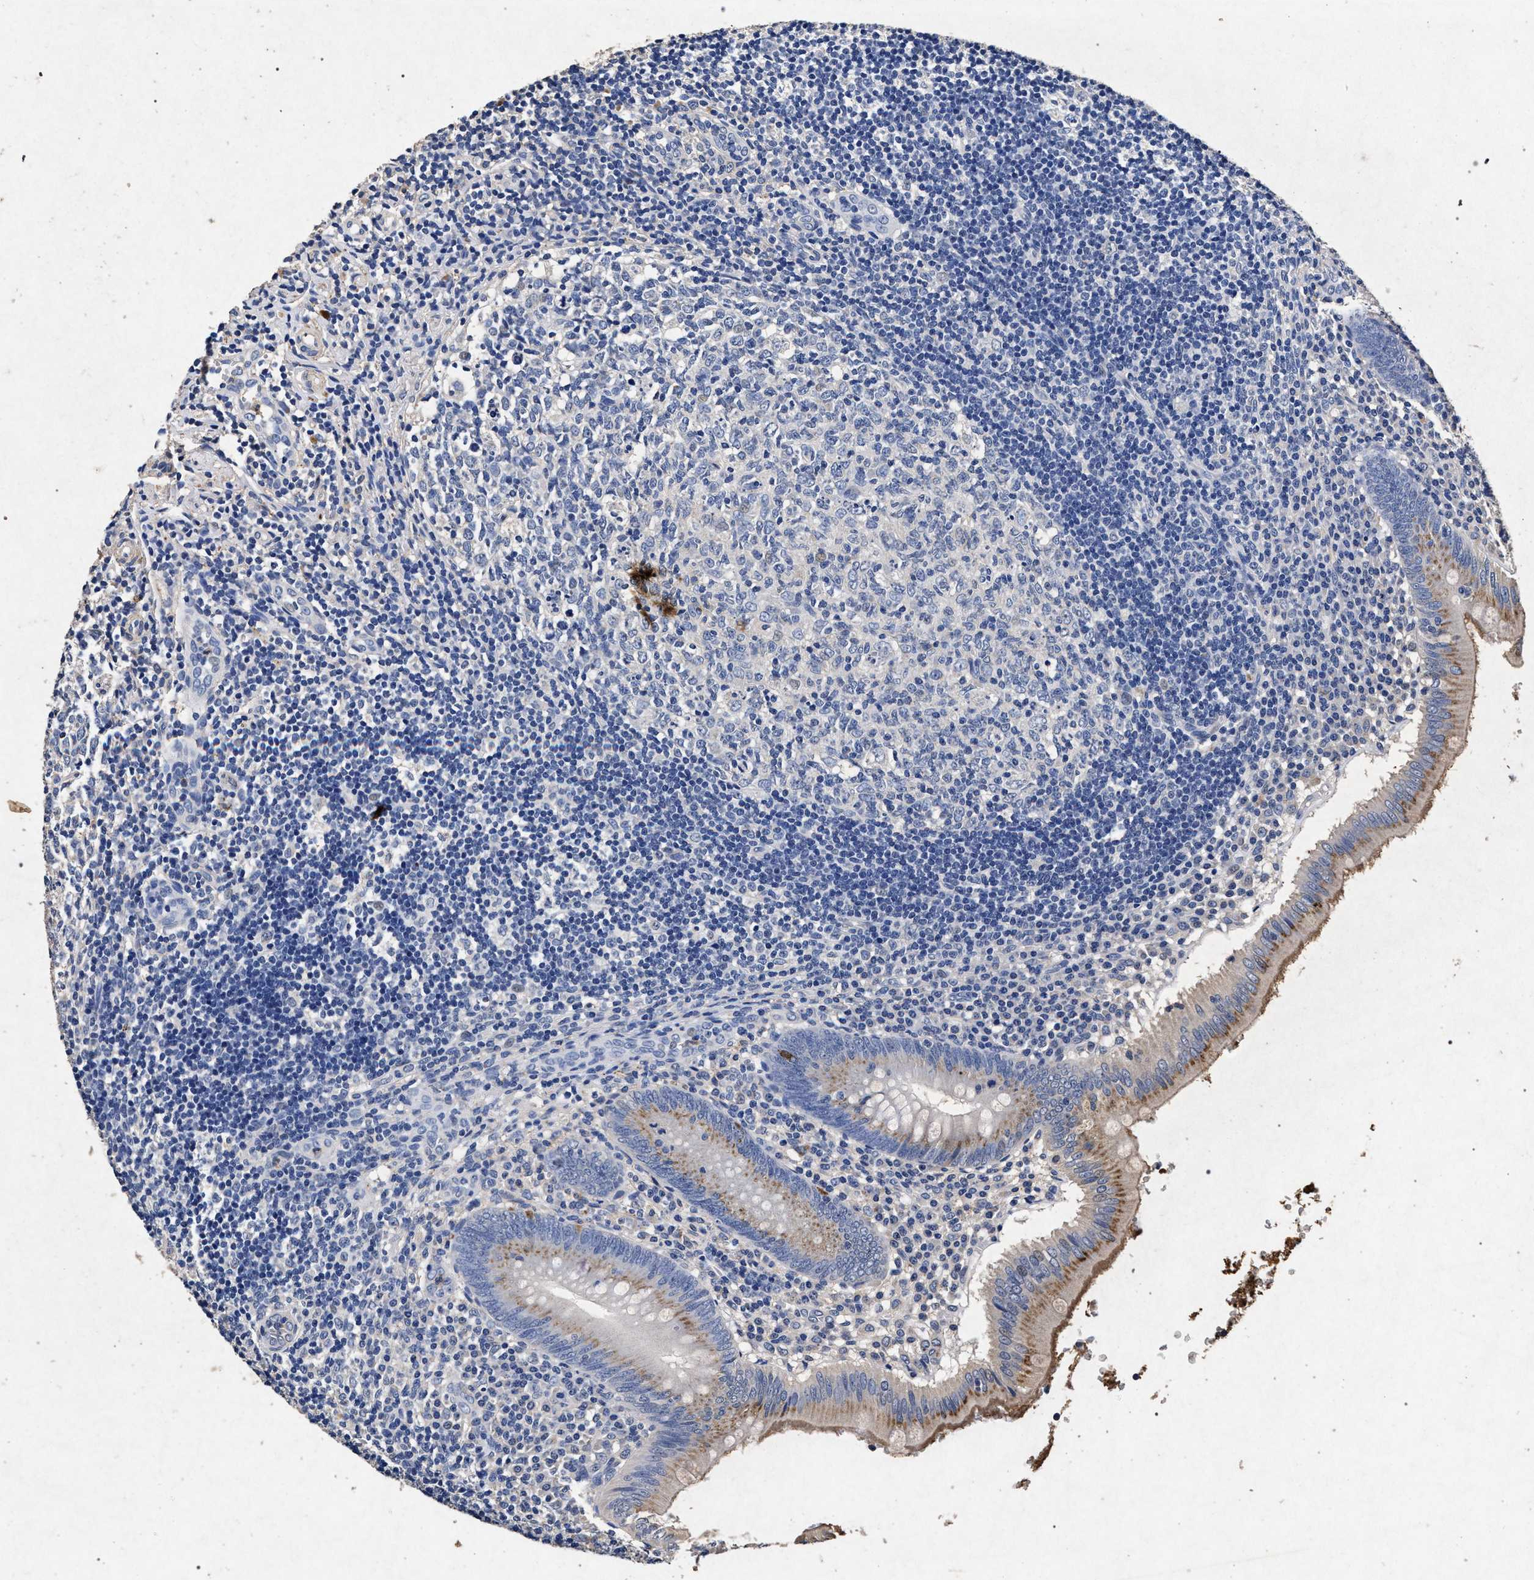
{"staining": {"intensity": "moderate", "quantity": ">75%", "location": "cytoplasmic/membranous"}, "tissue": "appendix", "cell_type": "Glandular cells", "image_type": "normal", "snomed": [{"axis": "morphology", "description": "Normal tissue, NOS"}, {"axis": "topography", "description": "Appendix"}], "caption": "This micrograph reveals IHC staining of benign human appendix, with medium moderate cytoplasmic/membranous staining in about >75% of glandular cells.", "gene": "ATP1A2", "patient": {"sex": "male", "age": 8}}